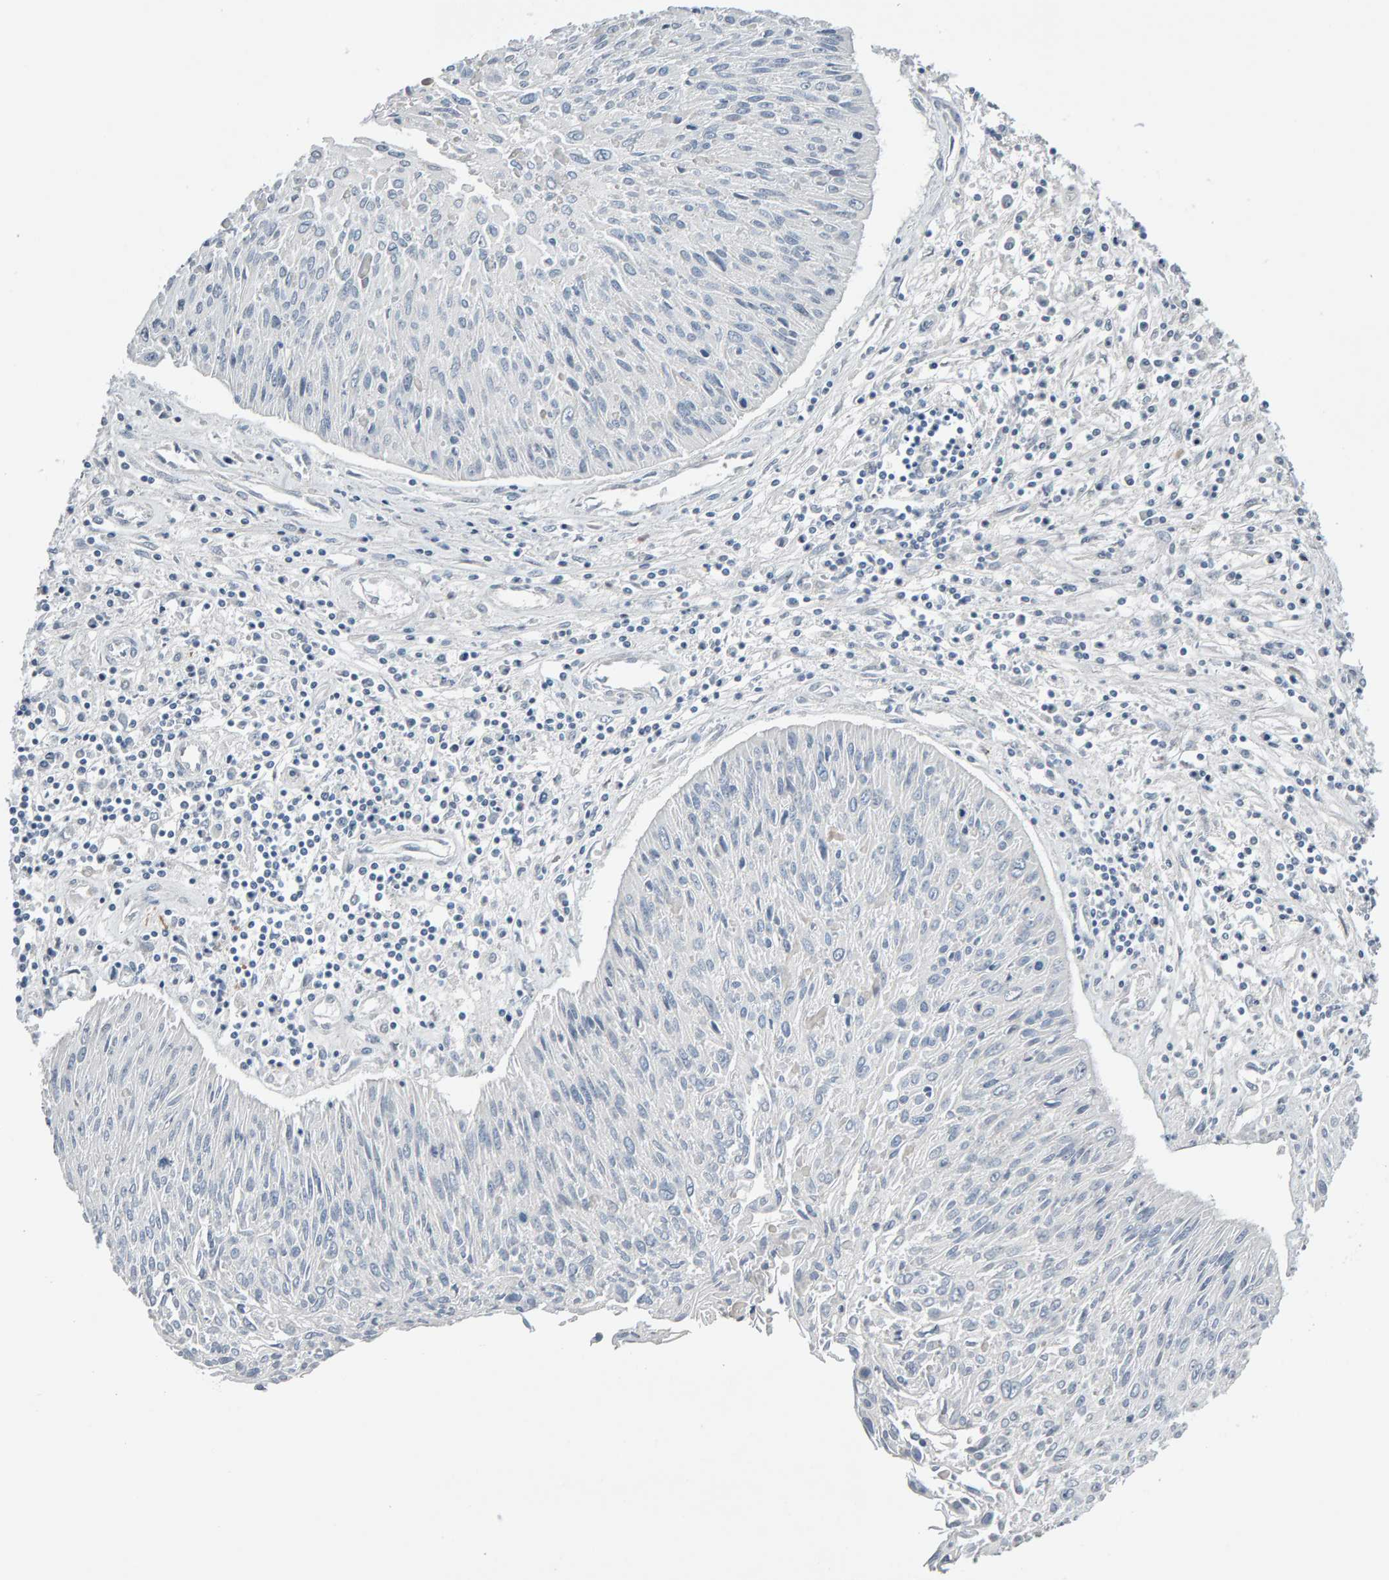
{"staining": {"intensity": "negative", "quantity": "none", "location": "none"}, "tissue": "cervical cancer", "cell_type": "Tumor cells", "image_type": "cancer", "snomed": [{"axis": "morphology", "description": "Squamous cell carcinoma, NOS"}, {"axis": "topography", "description": "Cervix"}], "caption": "An IHC photomicrograph of cervical cancer (squamous cell carcinoma) is shown. There is no staining in tumor cells of cervical cancer (squamous cell carcinoma).", "gene": "GFUS", "patient": {"sex": "female", "age": 51}}